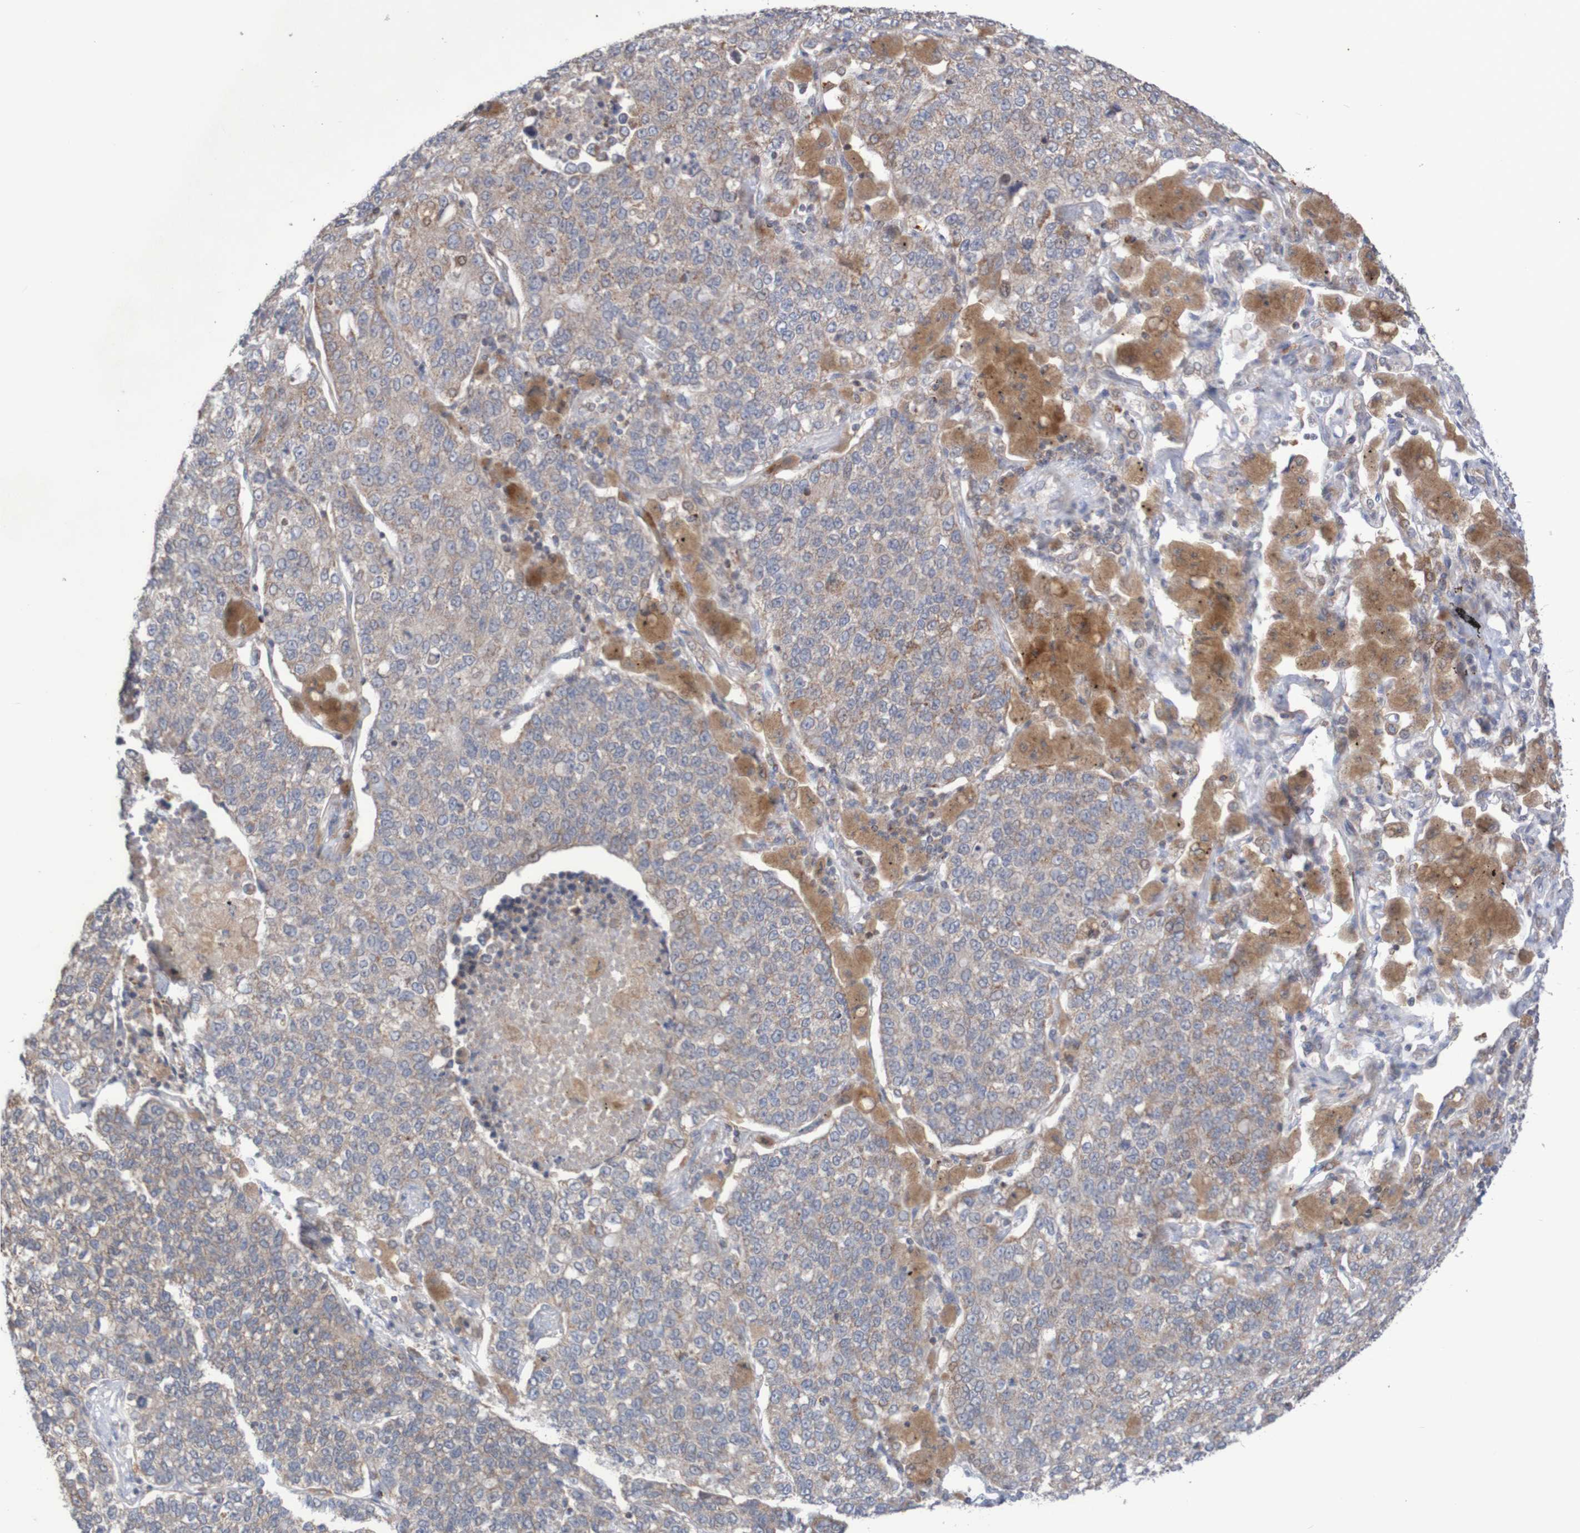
{"staining": {"intensity": "moderate", "quantity": ">75%", "location": "cytoplasmic/membranous"}, "tissue": "lung cancer", "cell_type": "Tumor cells", "image_type": "cancer", "snomed": [{"axis": "morphology", "description": "Adenocarcinoma, NOS"}, {"axis": "topography", "description": "Lung"}], "caption": "An immunohistochemistry (IHC) image of tumor tissue is shown. Protein staining in brown labels moderate cytoplasmic/membranous positivity in adenocarcinoma (lung) within tumor cells.", "gene": "C3orf18", "patient": {"sex": "male", "age": 49}}